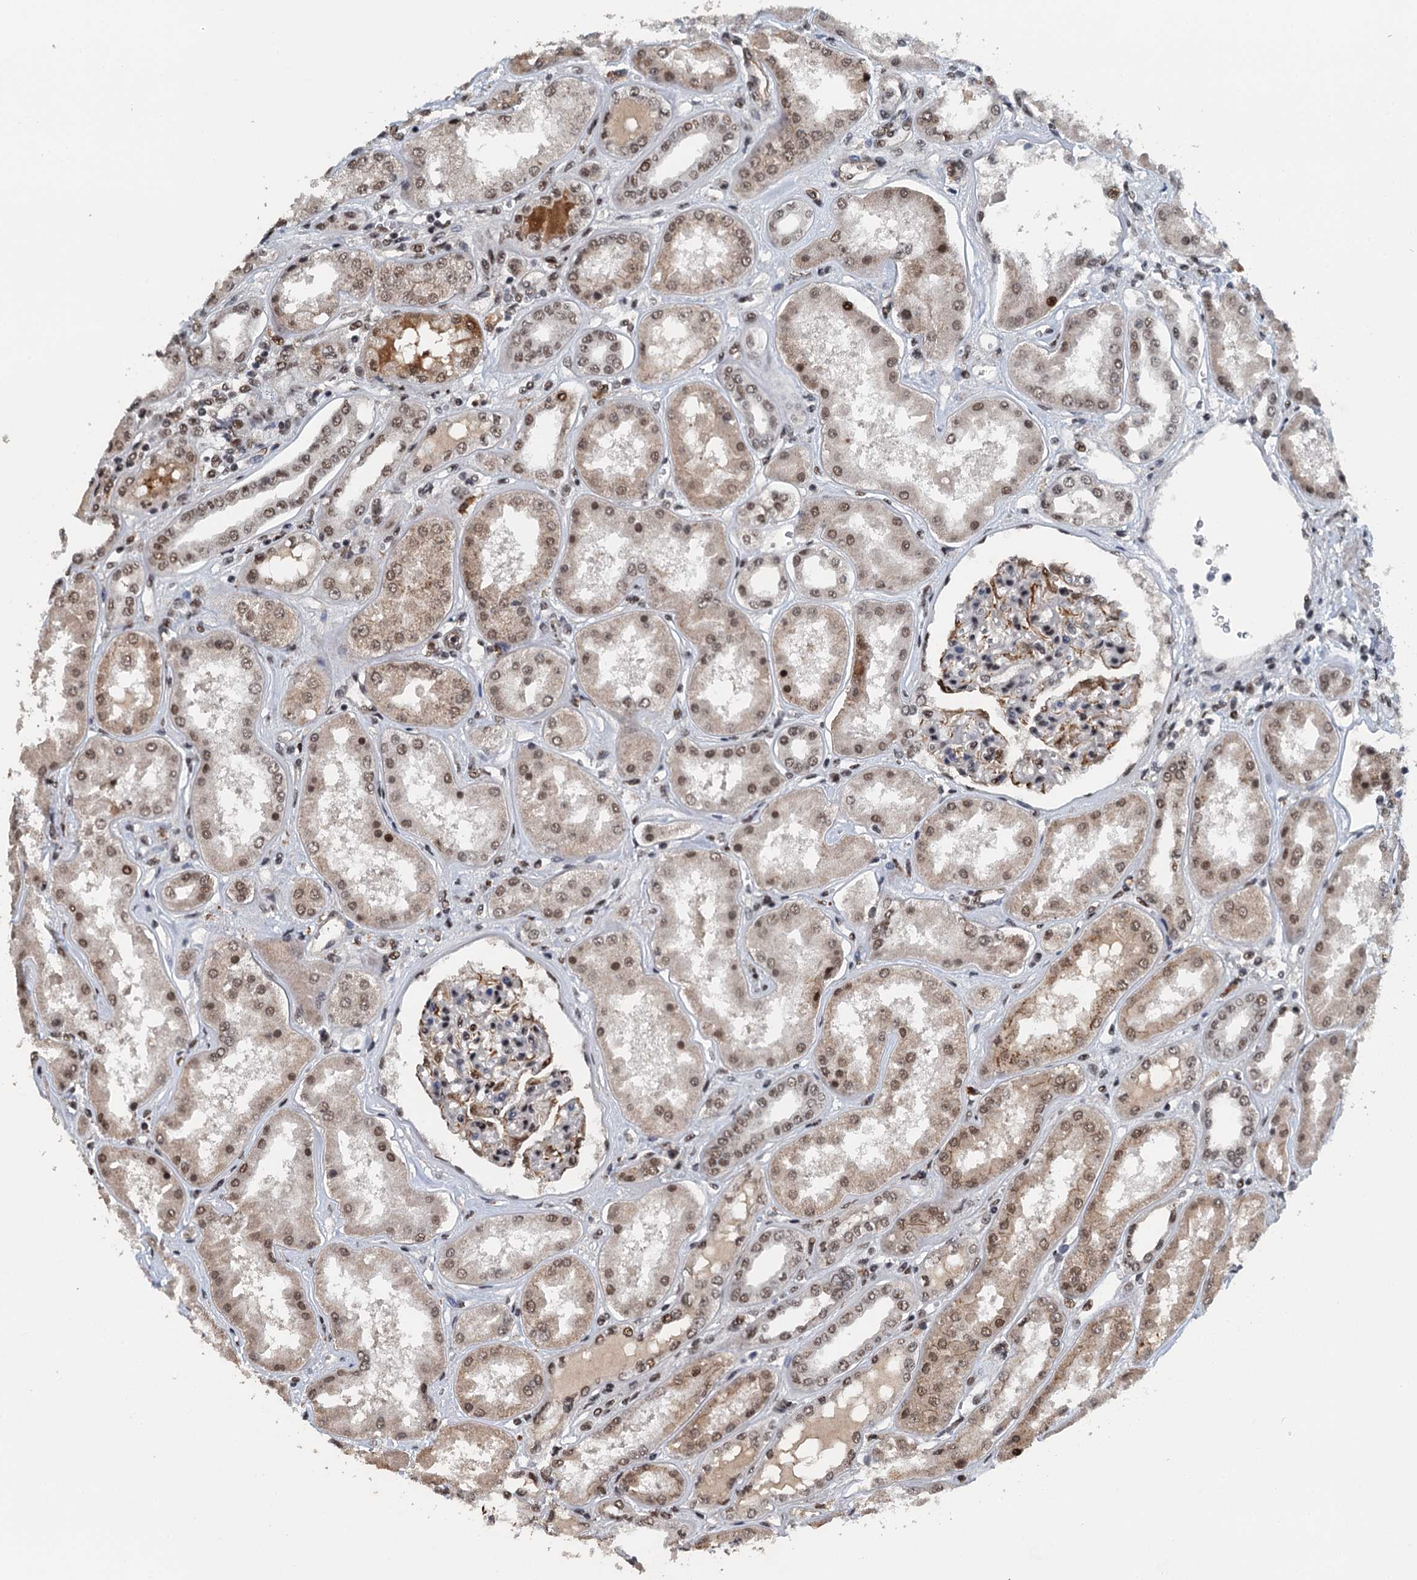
{"staining": {"intensity": "moderate", "quantity": "25%-75%", "location": "nuclear"}, "tissue": "kidney", "cell_type": "Cells in glomeruli", "image_type": "normal", "snomed": [{"axis": "morphology", "description": "Normal tissue, NOS"}, {"axis": "topography", "description": "Kidney"}], "caption": "Kidney stained with immunohistochemistry (IHC) displays moderate nuclear expression in approximately 25%-75% of cells in glomeruli. The staining is performed using DAB brown chromogen to label protein expression. The nuclei are counter-stained blue using hematoxylin.", "gene": "MTA3", "patient": {"sex": "female", "age": 56}}